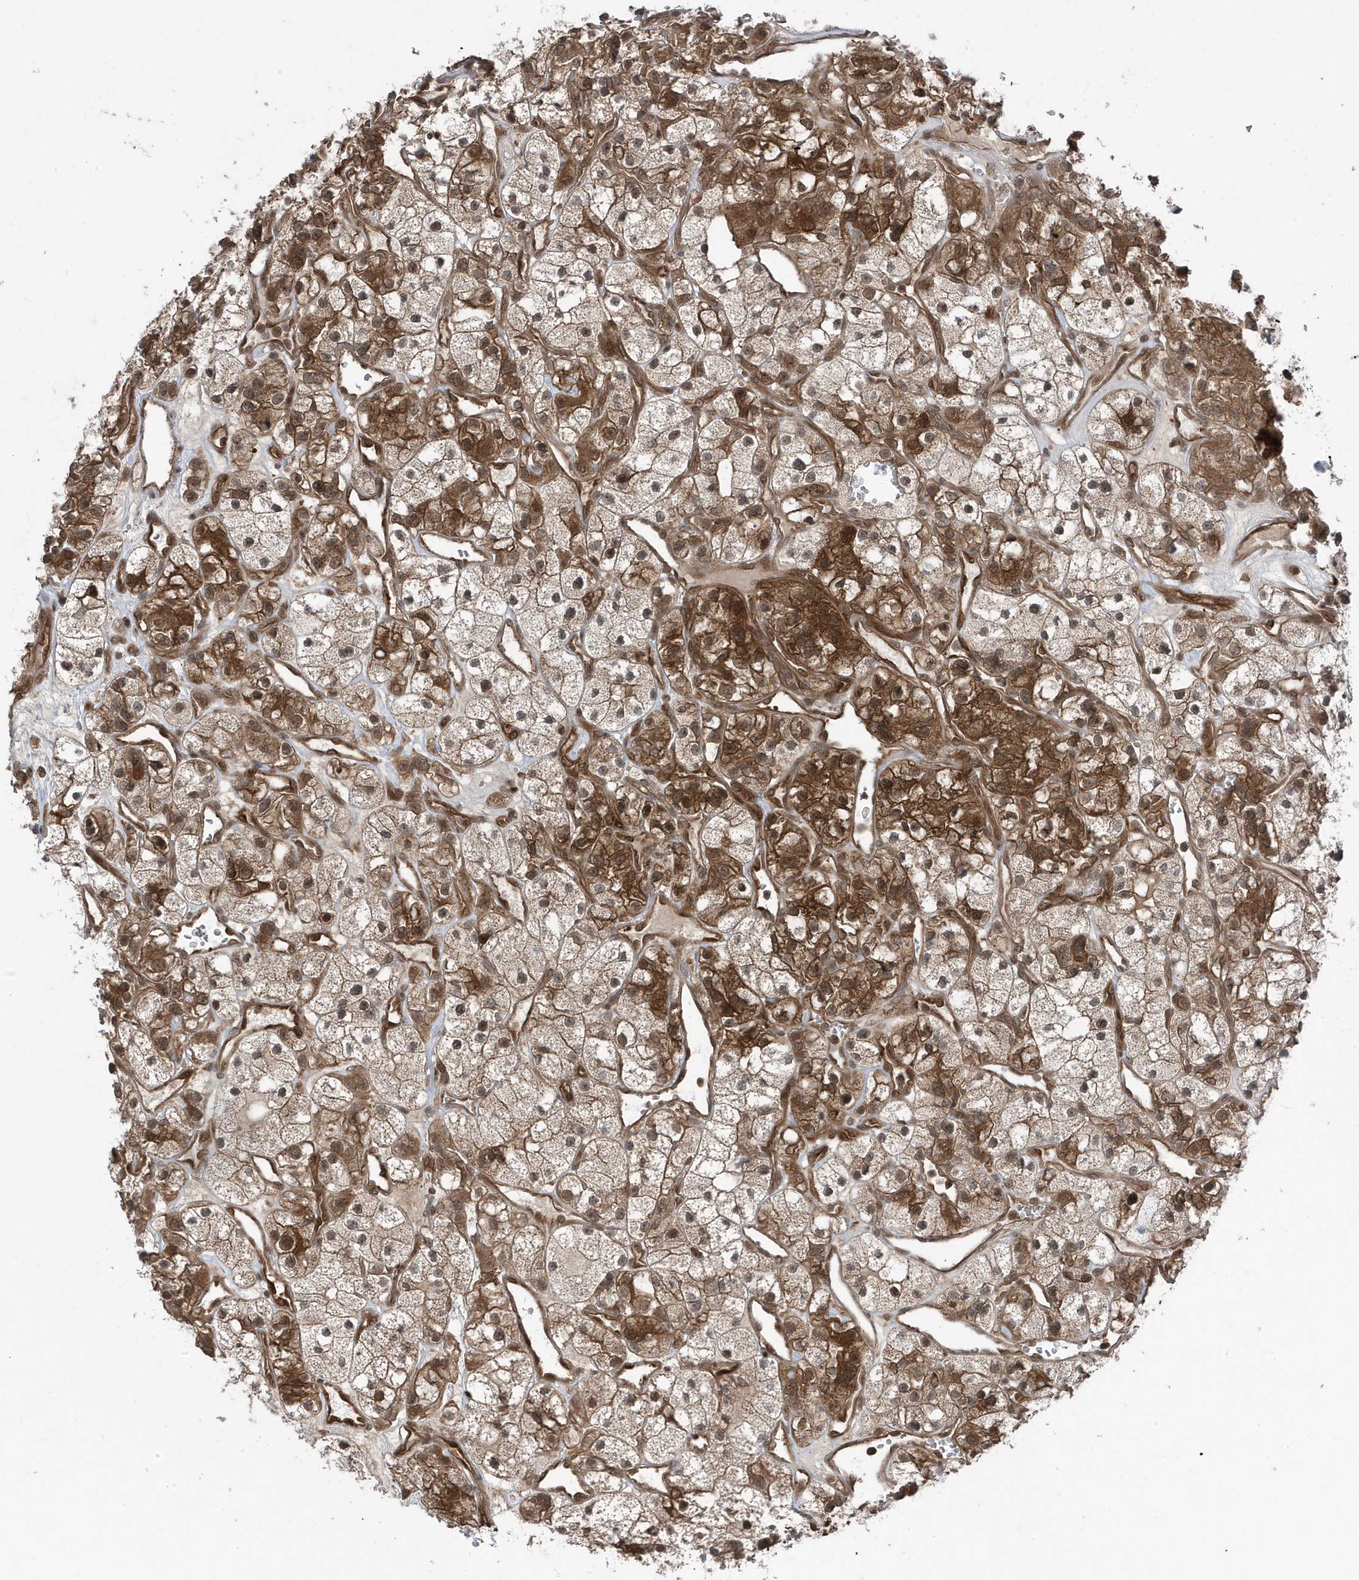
{"staining": {"intensity": "strong", "quantity": "25%-75%", "location": "cytoplasmic/membranous"}, "tissue": "renal cancer", "cell_type": "Tumor cells", "image_type": "cancer", "snomed": [{"axis": "morphology", "description": "Adenocarcinoma, NOS"}, {"axis": "topography", "description": "Kidney"}], "caption": "An immunohistochemistry micrograph of neoplastic tissue is shown. Protein staining in brown labels strong cytoplasmic/membranous positivity in renal cancer (adenocarcinoma) within tumor cells.", "gene": "MAPK1IP1L", "patient": {"sex": "female", "age": 57}}